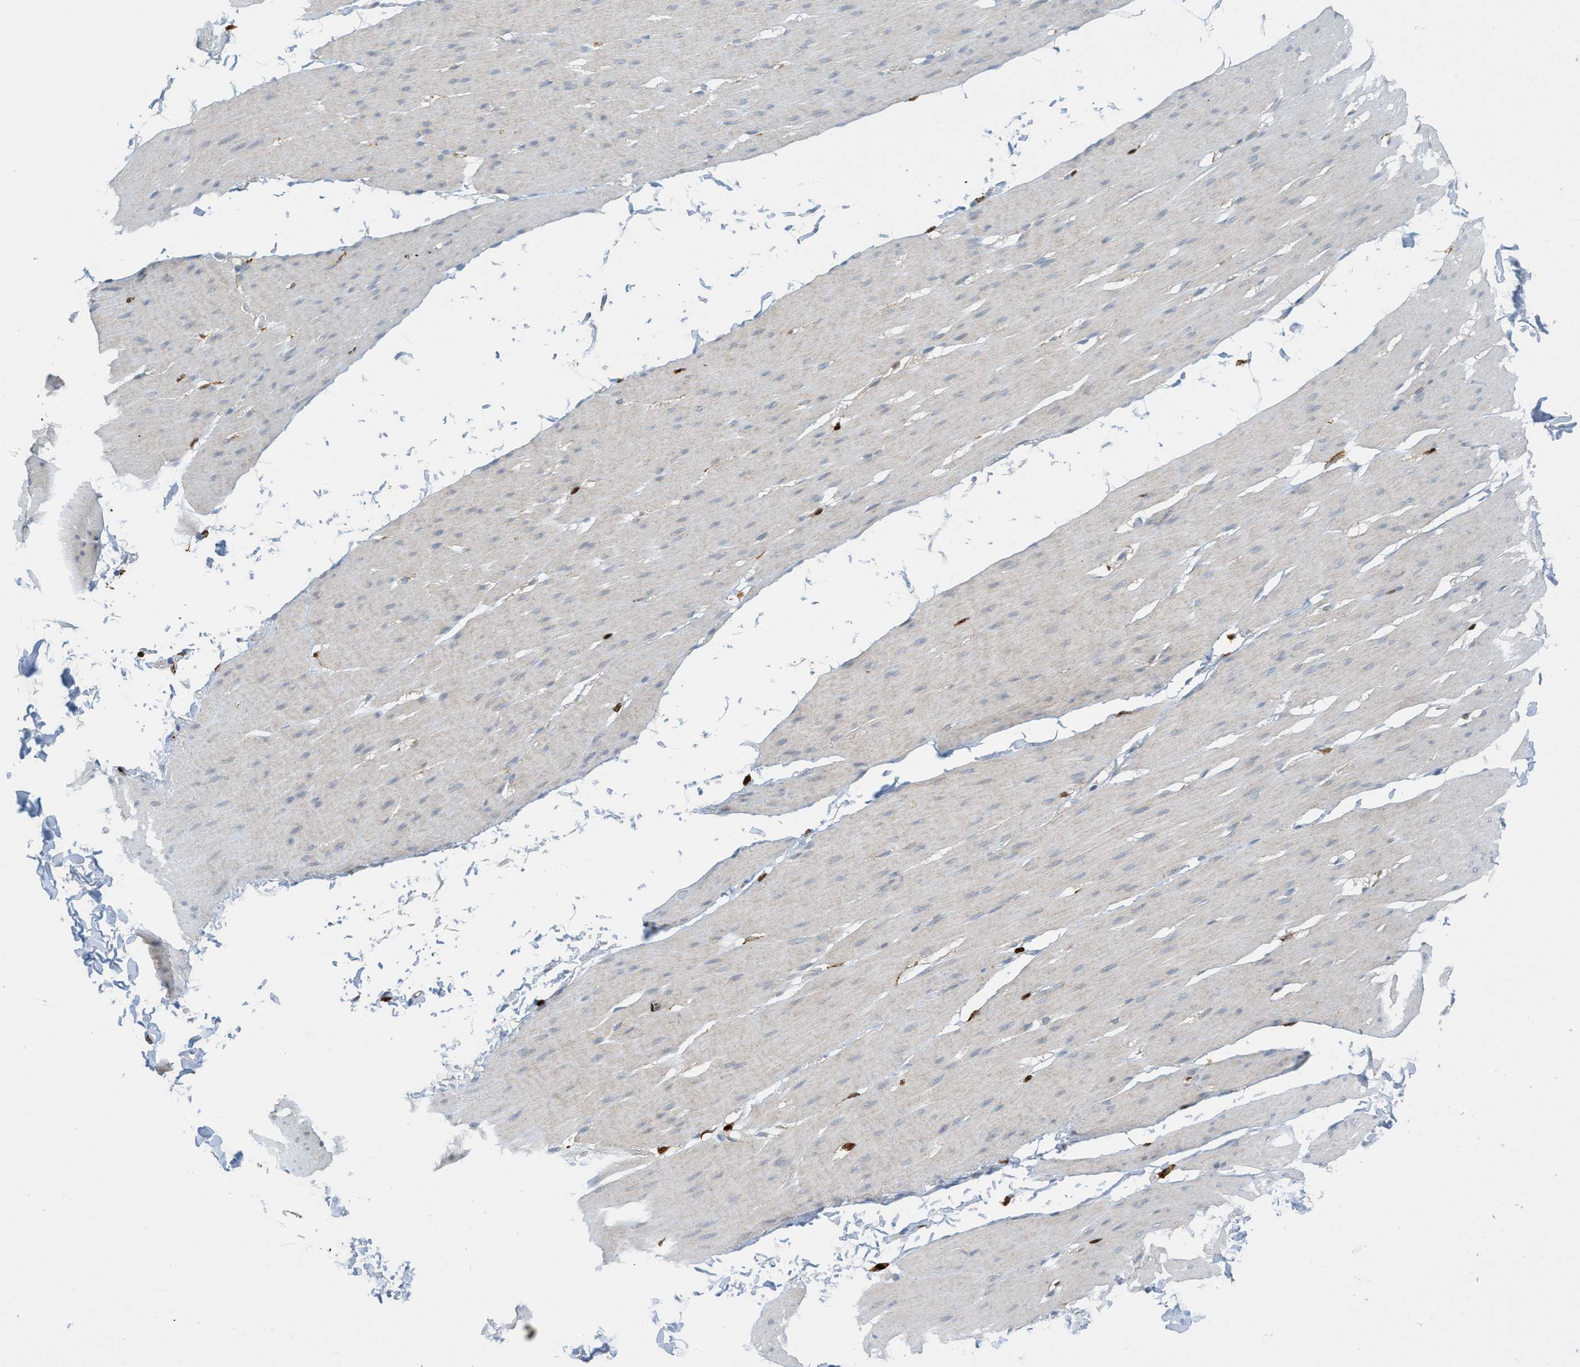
{"staining": {"intensity": "negative", "quantity": "none", "location": "none"}, "tissue": "smooth muscle", "cell_type": "Smooth muscle cells", "image_type": "normal", "snomed": [{"axis": "morphology", "description": "Normal tissue, NOS"}, {"axis": "topography", "description": "Smooth muscle"}, {"axis": "topography", "description": "Colon"}], "caption": "The micrograph shows no staining of smooth muscle cells in benign smooth muscle. The staining was performed using DAB (3,3'-diaminobenzidine) to visualize the protein expression in brown, while the nuclei were stained in blue with hematoxylin (Magnification: 20x).", "gene": "SH3D19", "patient": {"sex": "male", "age": 67}}